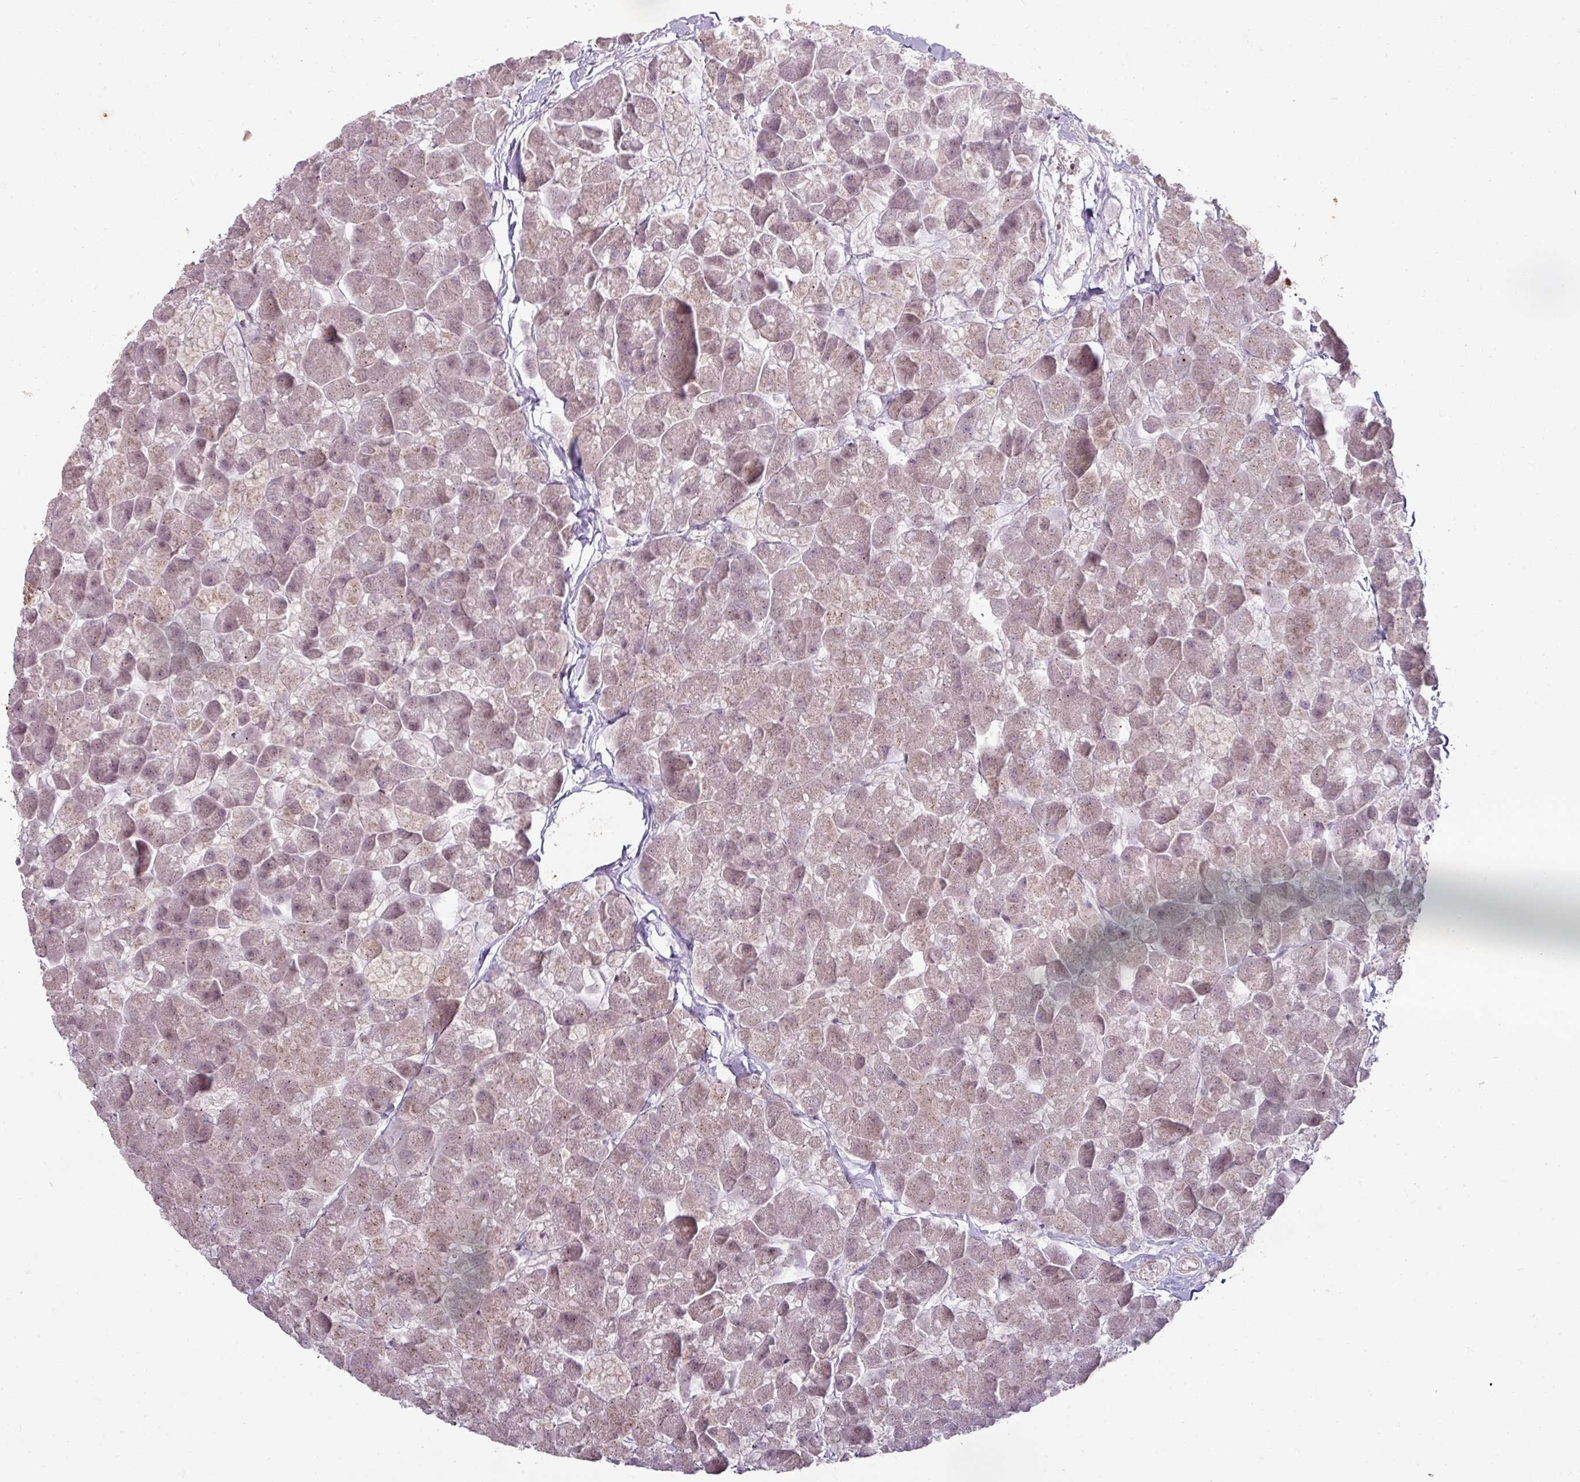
{"staining": {"intensity": "moderate", "quantity": "25%-75%", "location": "nuclear"}, "tissue": "pancreas", "cell_type": "Exocrine glandular cells", "image_type": "normal", "snomed": [{"axis": "morphology", "description": "Normal tissue, NOS"}, {"axis": "topography", "description": "Pancreas"}], "caption": "Exocrine glandular cells exhibit medium levels of moderate nuclear staining in about 25%-75% of cells in unremarkable human pancreas. Immunohistochemistry (ihc) stains the protein in brown and the nuclei are stained blue.", "gene": "GPRIN2", "patient": {"sex": "male", "age": 35}}